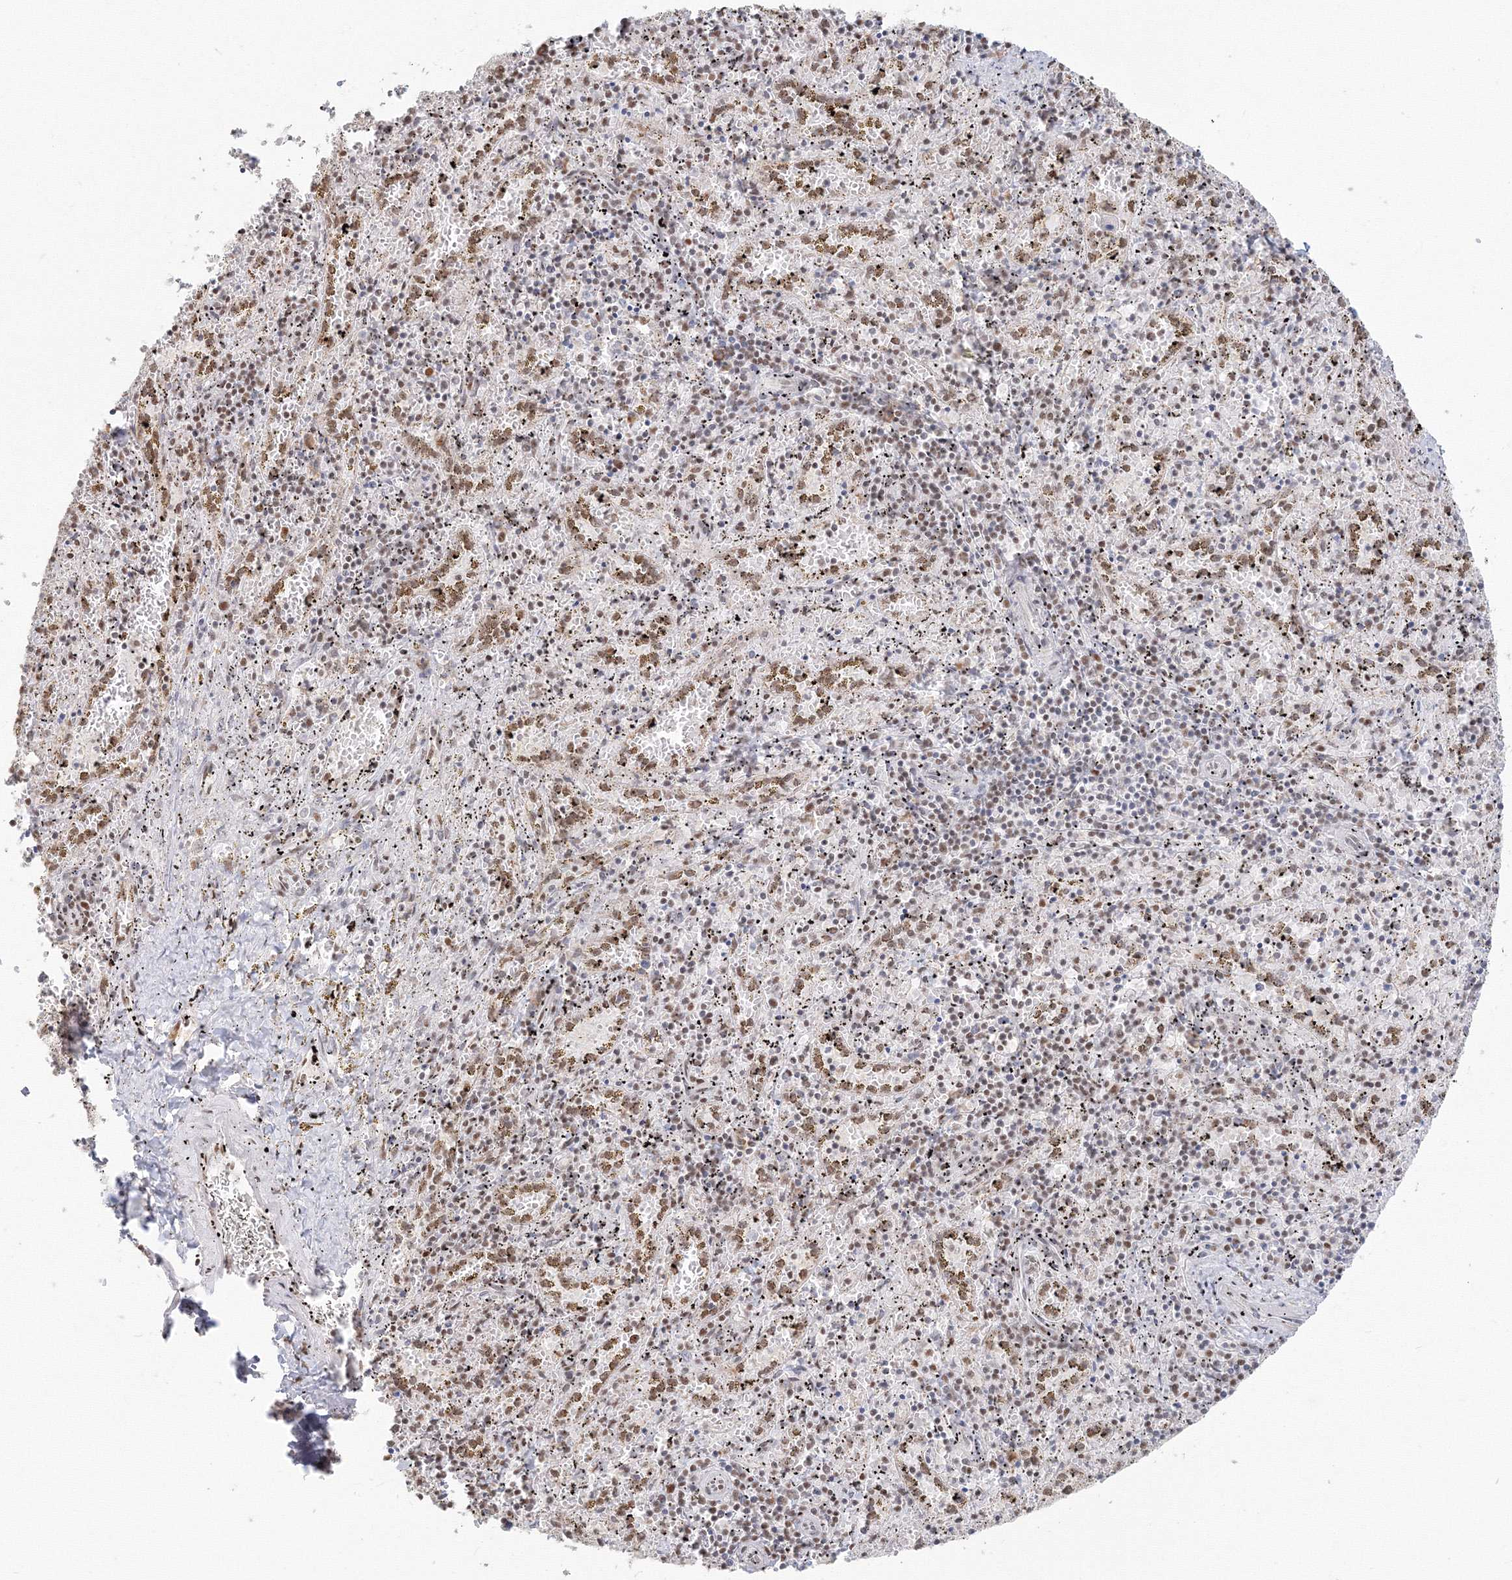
{"staining": {"intensity": "moderate", "quantity": "25%-75%", "location": "nuclear"}, "tissue": "spleen", "cell_type": "Cells in red pulp", "image_type": "normal", "snomed": [{"axis": "morphology", "description": "Normal tissue, NOS"}, {"axis": "topography", "description": "Spleen"}], "caption": "Protein expression analysis of benign spleen displays moderate nuclear positivity in about 25%-75% of cells in red pulp. The staining was performed using DAB (3,3'-diaminobenzidine) to visualize the protein expression in brown, while the nuclei were stained in blue with hematoxylin (Magnification: 20x).", "gene": "PPP4R2", "patient": {"sex": "male", "age": 11}}